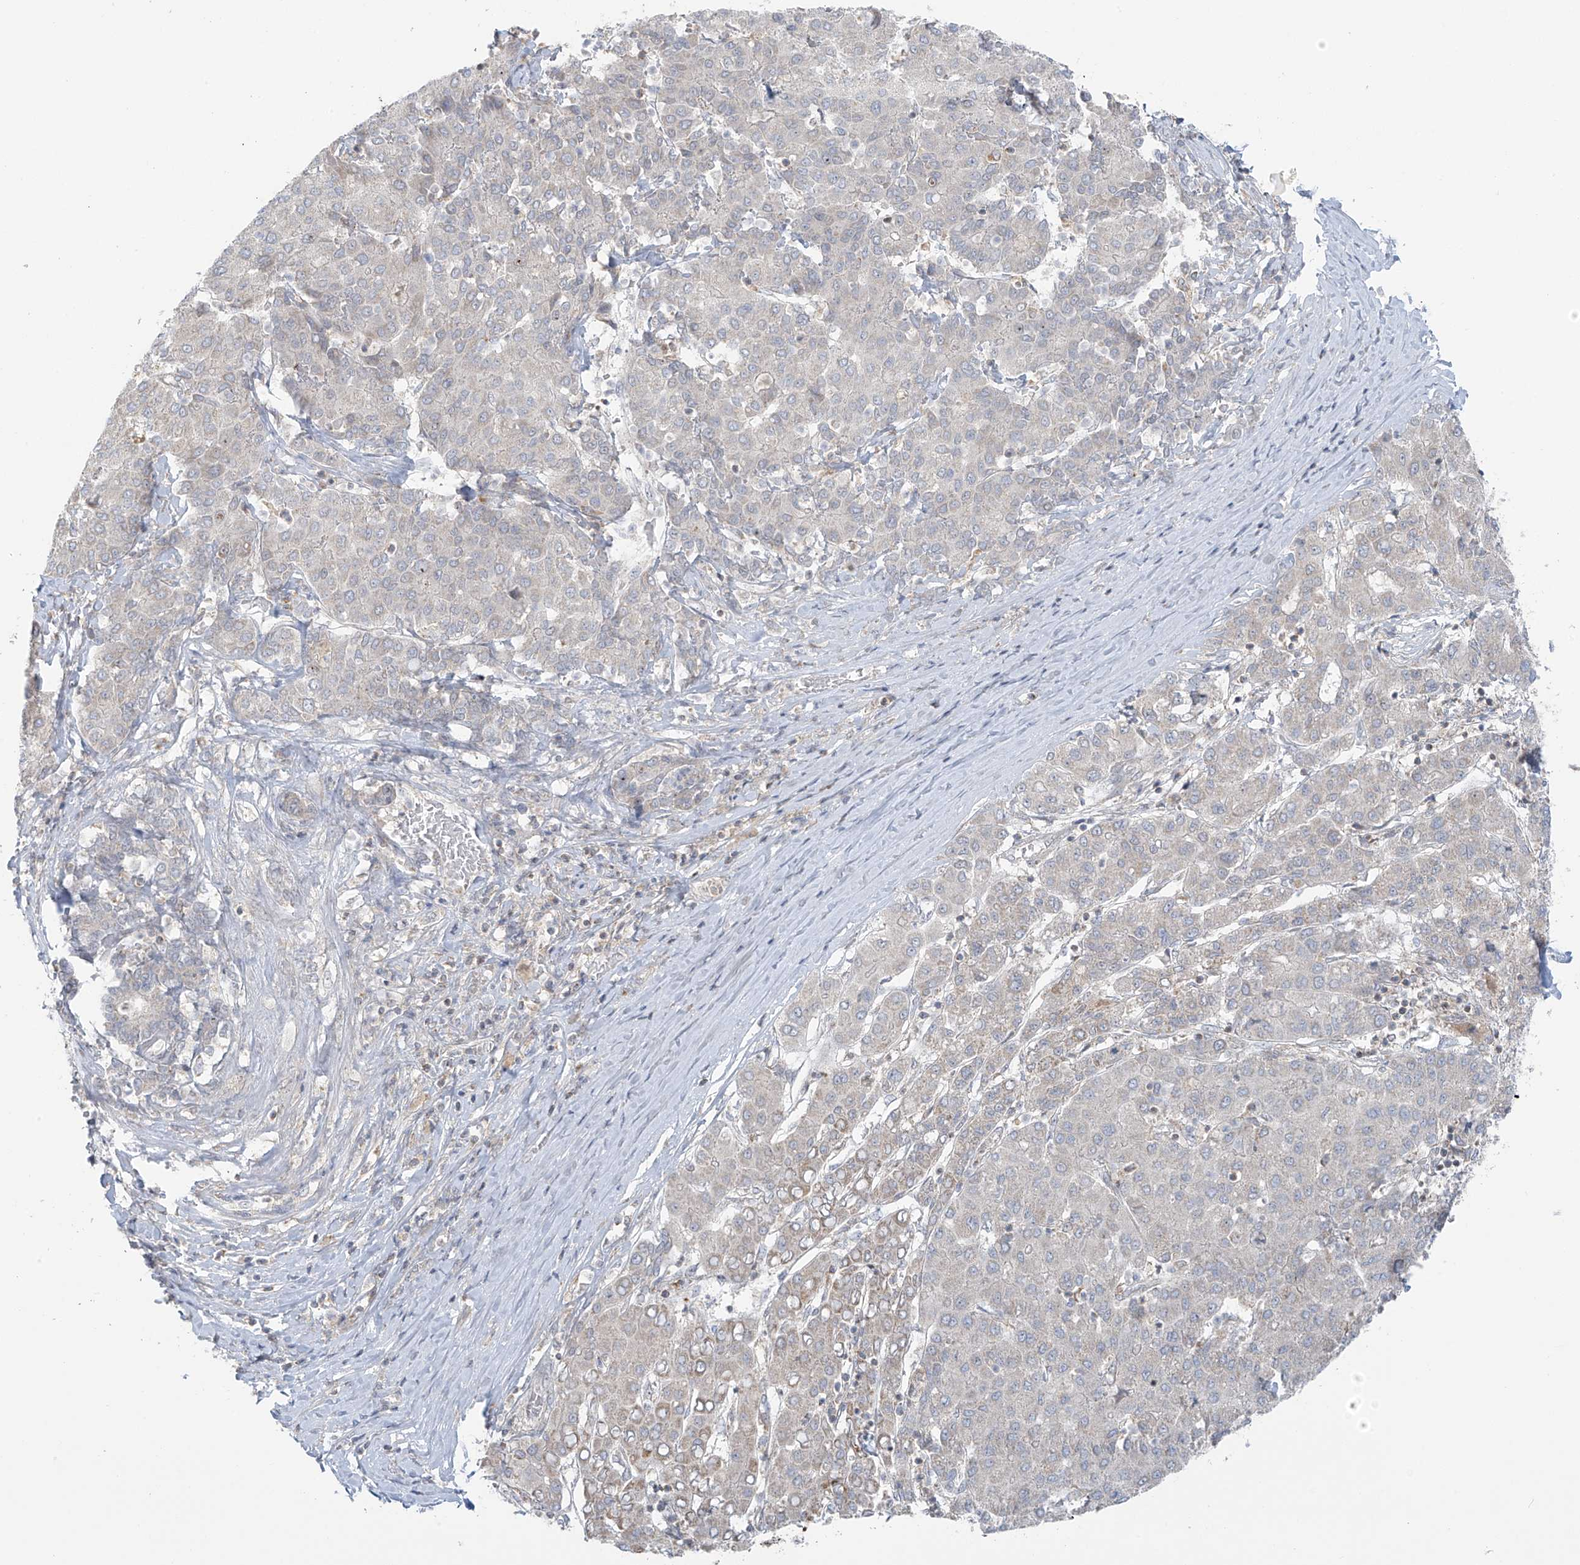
{"staining": {"intensity": "negative", "quantity": "none", "location": "none"}, "tissue": "liver cancer", "cell_type": "Tumor cells", "image_type": "cancer", "snomed": [{"axis": "morphology", "description": "Carcinoma, Hepatocellular, NOS"}, {"axis": "topography", "description": "Liver"}], "caption": "An image of liver cancer stained for a protein reveals no brown staining in tumor cells.", "gene": "HDDC2", "patient": {"sex": "male", "age": 65}}